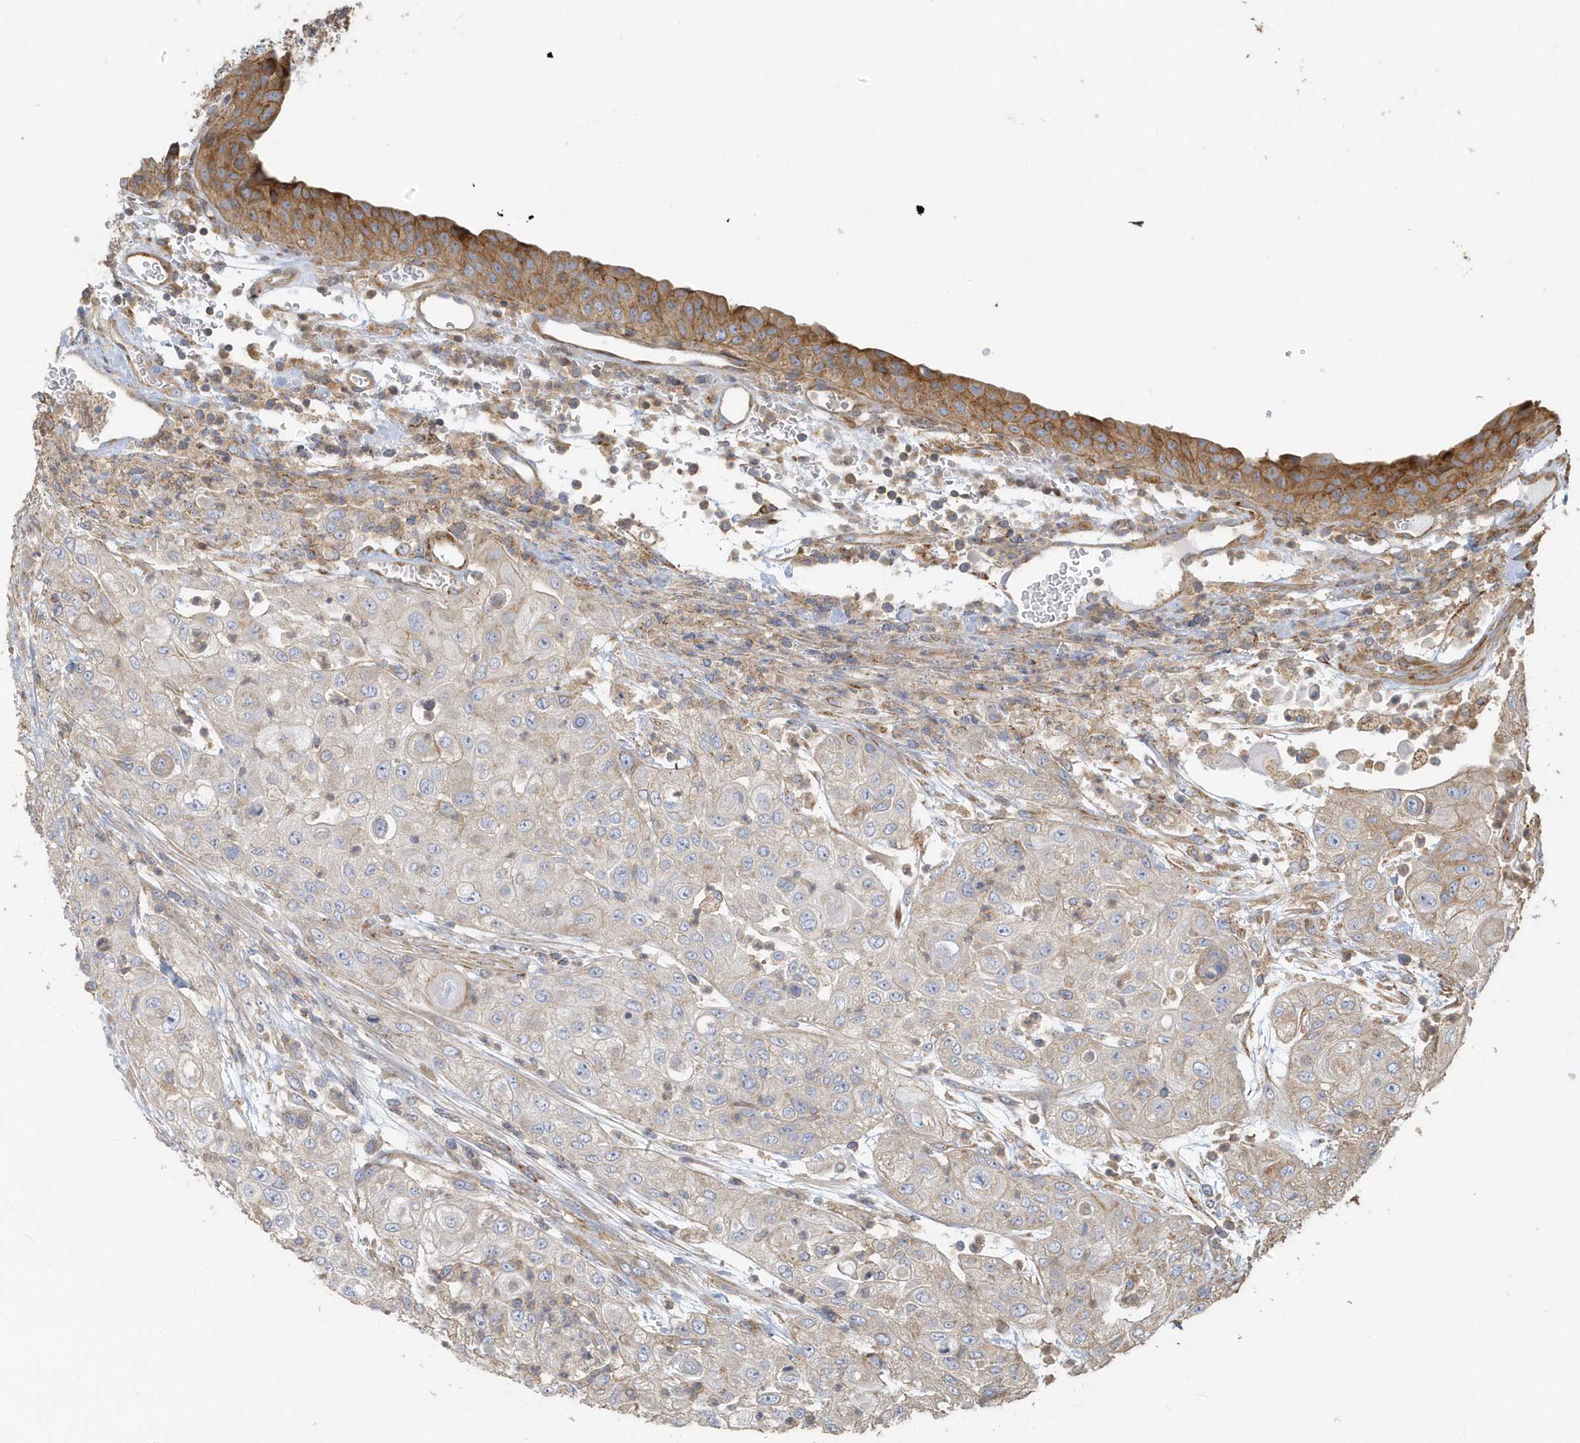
{"staining": {"intensity": "negative", "quantity": "none", "location": "none"}, "tissue": "urothelial cancer", "cell_type": "Tumor cells", "image_type": "cancer", "snomed": [{"axis": "morphology", "description": "Urothelial carcinoma, High grade"}, {"axis": "topography", "description": "Urinary bladder"}], "caption": "Tumor cells are negative for protein expression in human high-grade urothelial carcinoma.", "gene": "TRAIP", "patient": {"sex": "female", "age": 79}}